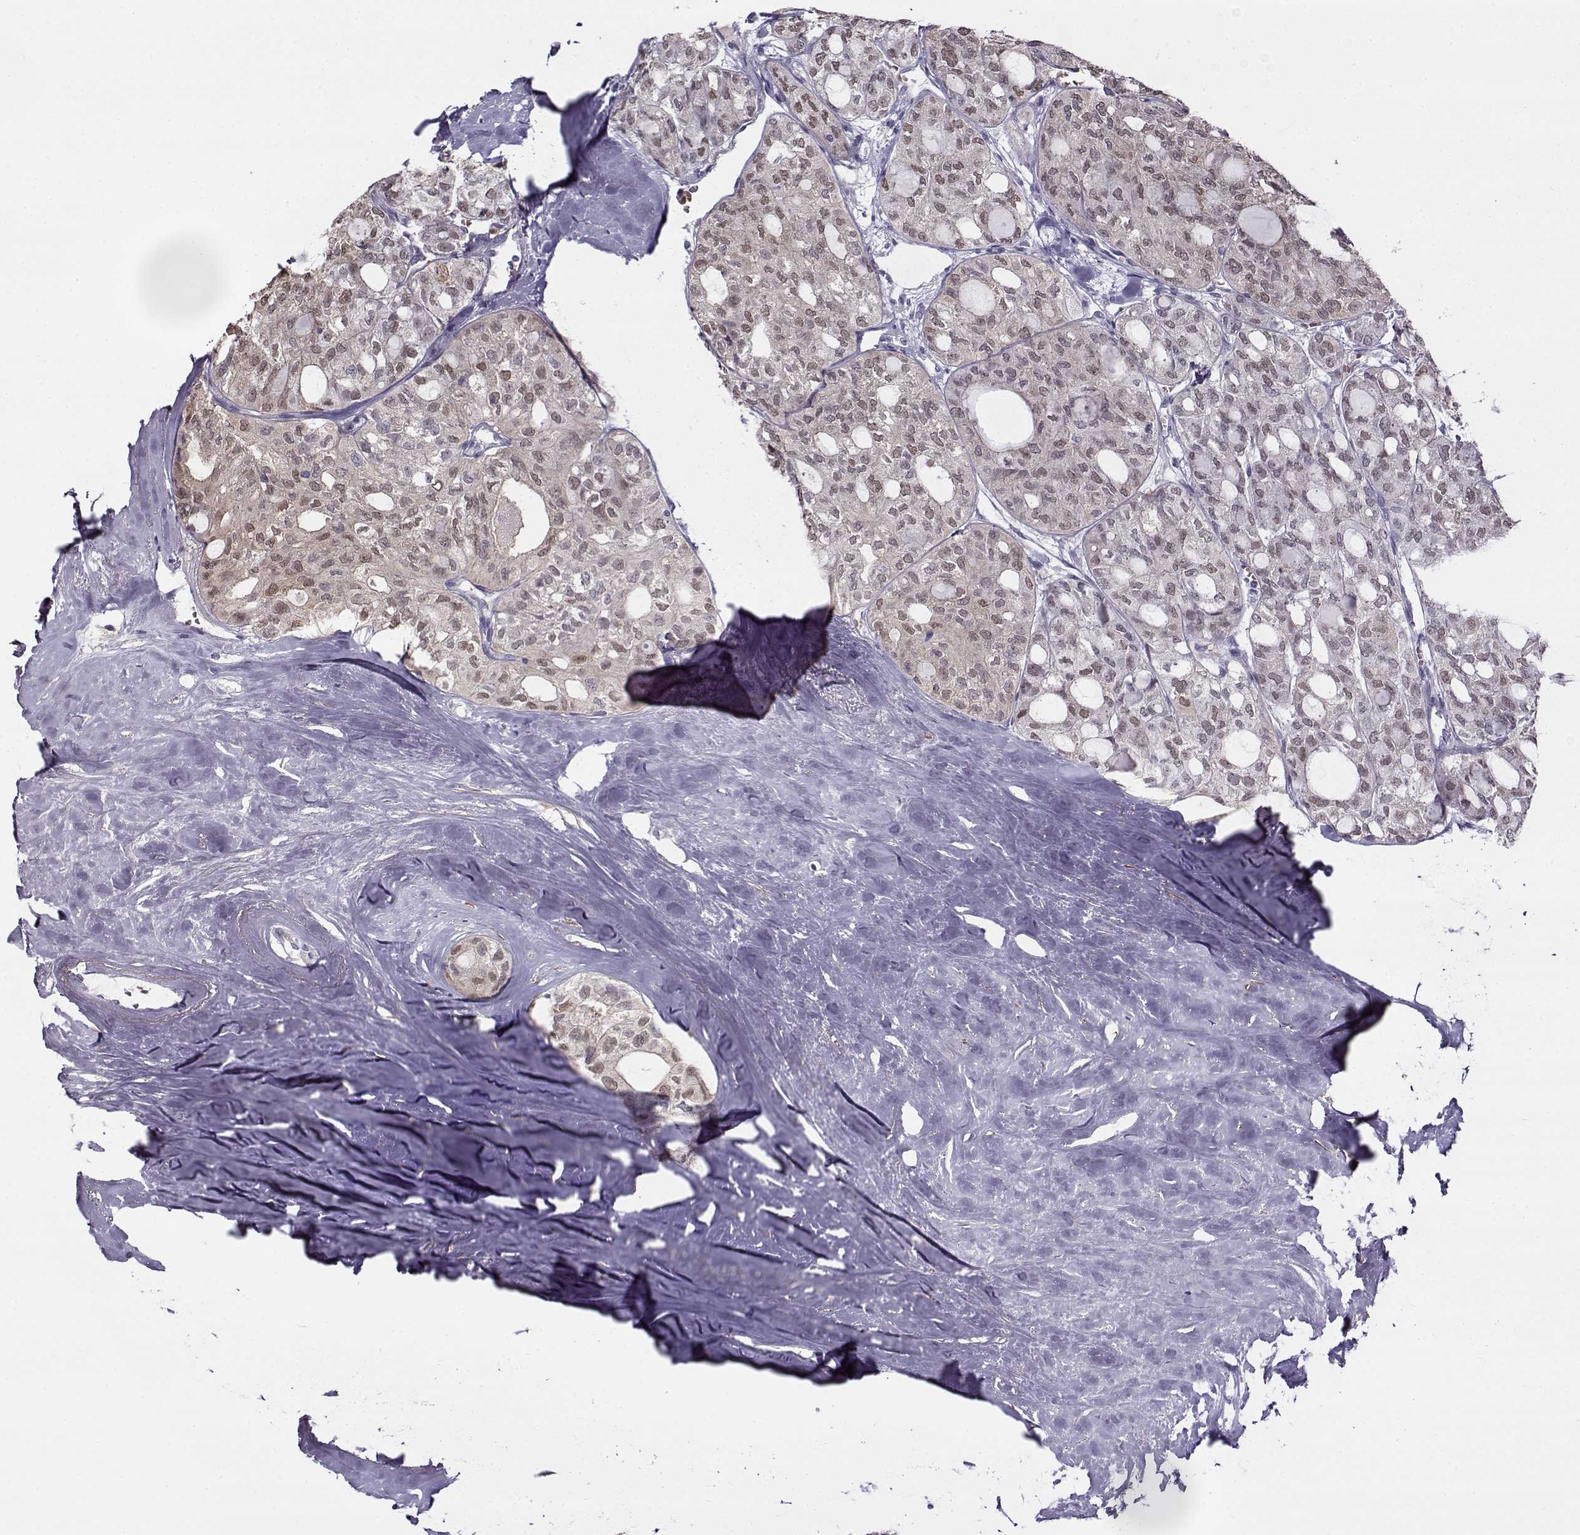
{"staining": {"intensity": "weak", "quantity": "25%-75%", "location": "cytoplasmic/membranous,nuclear"}, "tissue": "thyroid cancer", "cell_type": "Tumor cells", "image_type": "cancer", "snomed": [{"axis": "morphology", "description": "Follicular adenoma carcinoma, NOS"}, {"axis": "topography", "description": "Thyroid gland"}], "caption": "Protein analysis of thyroid cancer (follicular adenoma carcinoma) tissue exhibits weak cytoplasmic/membranous and nuclear positivity in approximately 25%-75% of tumor cells.", "gene": "UCP3", "patient": {"sex": "male", "age": 75}}